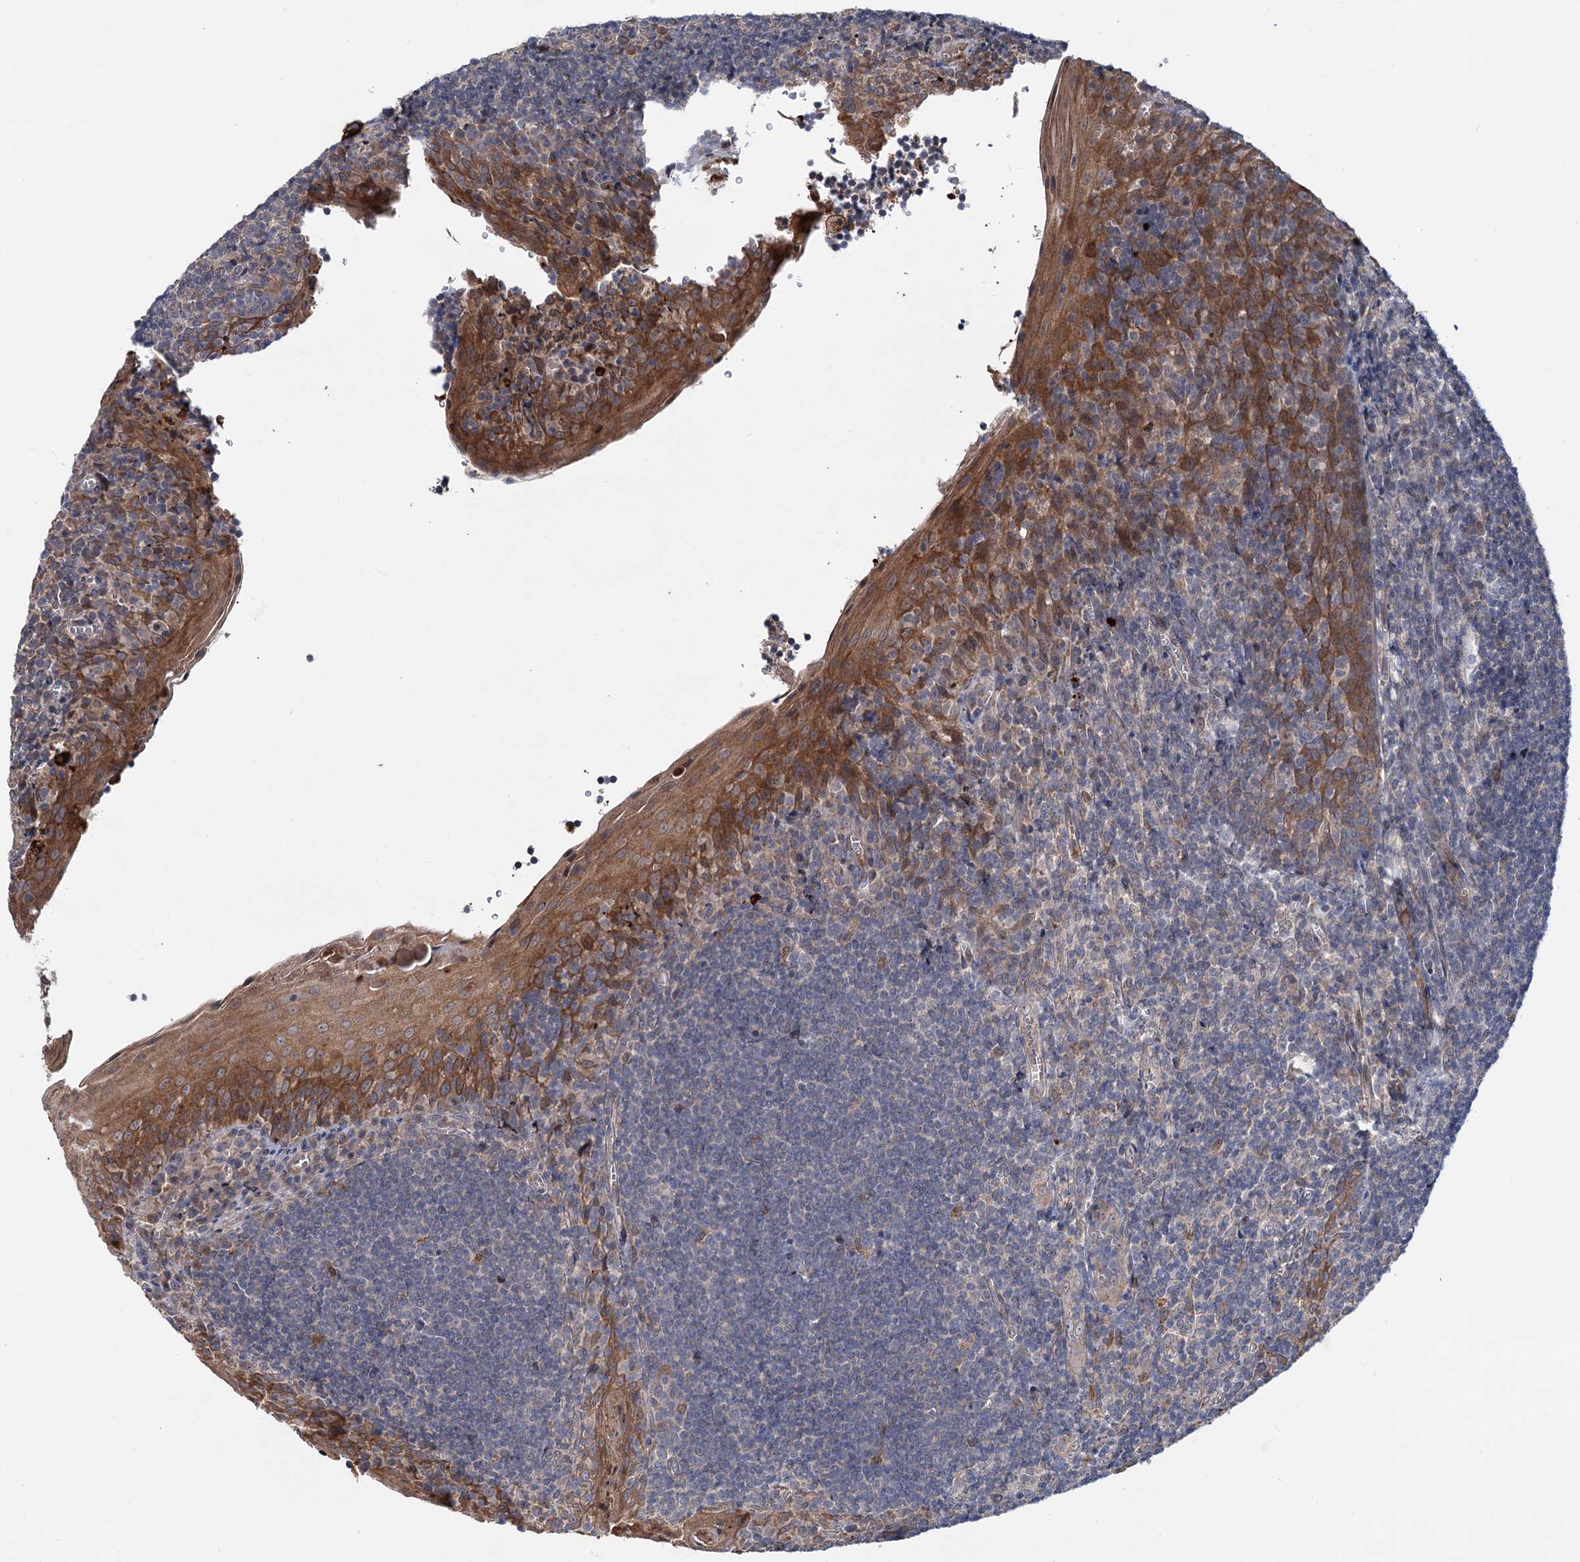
{"staining": {"intensity": "moderate", "quantity": "<25%", "location": "nuclear"}, "tissue": "tonsil", "cell_type": "Germinal center cells", "image_type": "normal", "snomed": [{"axis": "morphology", "description": "Normal tissue, NOS"}, {"axis": "topography", "description": "Tonsil"}], "caption": "About <25% of germinal center cells in benign human tonsil show moderate nuclear protein positivity as visualized by brown immunohistochemical staining.", "gene": "PTPN3", "patient": {"sex": "male", "age": 27}}